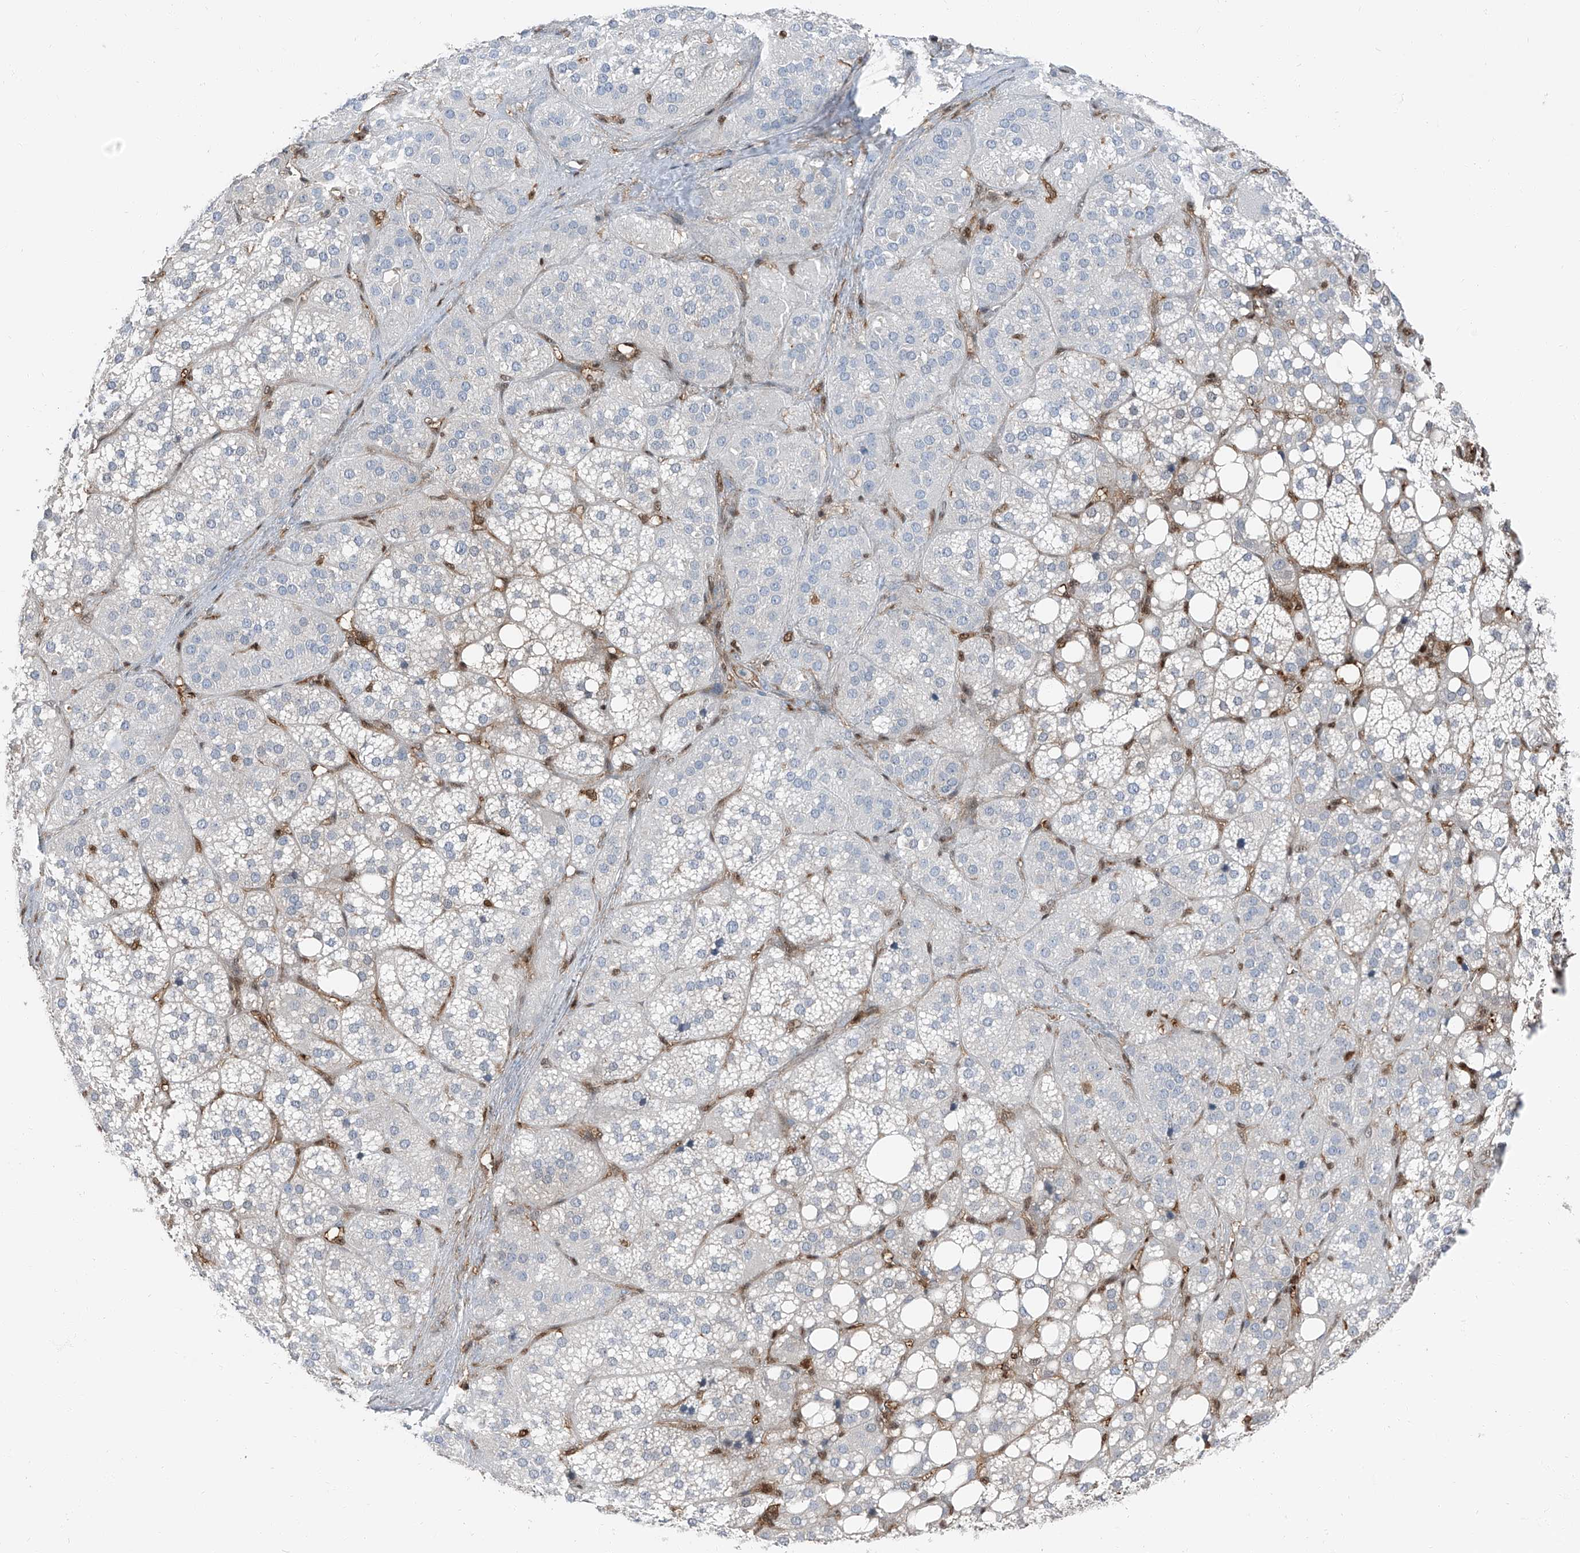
{"staining": {"intensity": "negative", "quantity": "none", "location": "none"}, "tissue": "adrenal gland", "cell_type": "Glandular cells", "image_type": "normal", "snomed": [{"axis": "morphology", "description": "Normal tissue, NOS"}, {"axis": "topography", "description": "Adrenal gland"}], "caption": "Glandular cells show no significant expression in unremarkable adrenal gland. (DAB immunohistochemistry (IHC) visualized using brightfield microscopy, high magnification).", "gene": "PSMB10", "patient": {"sex": "female", "age": 59}}